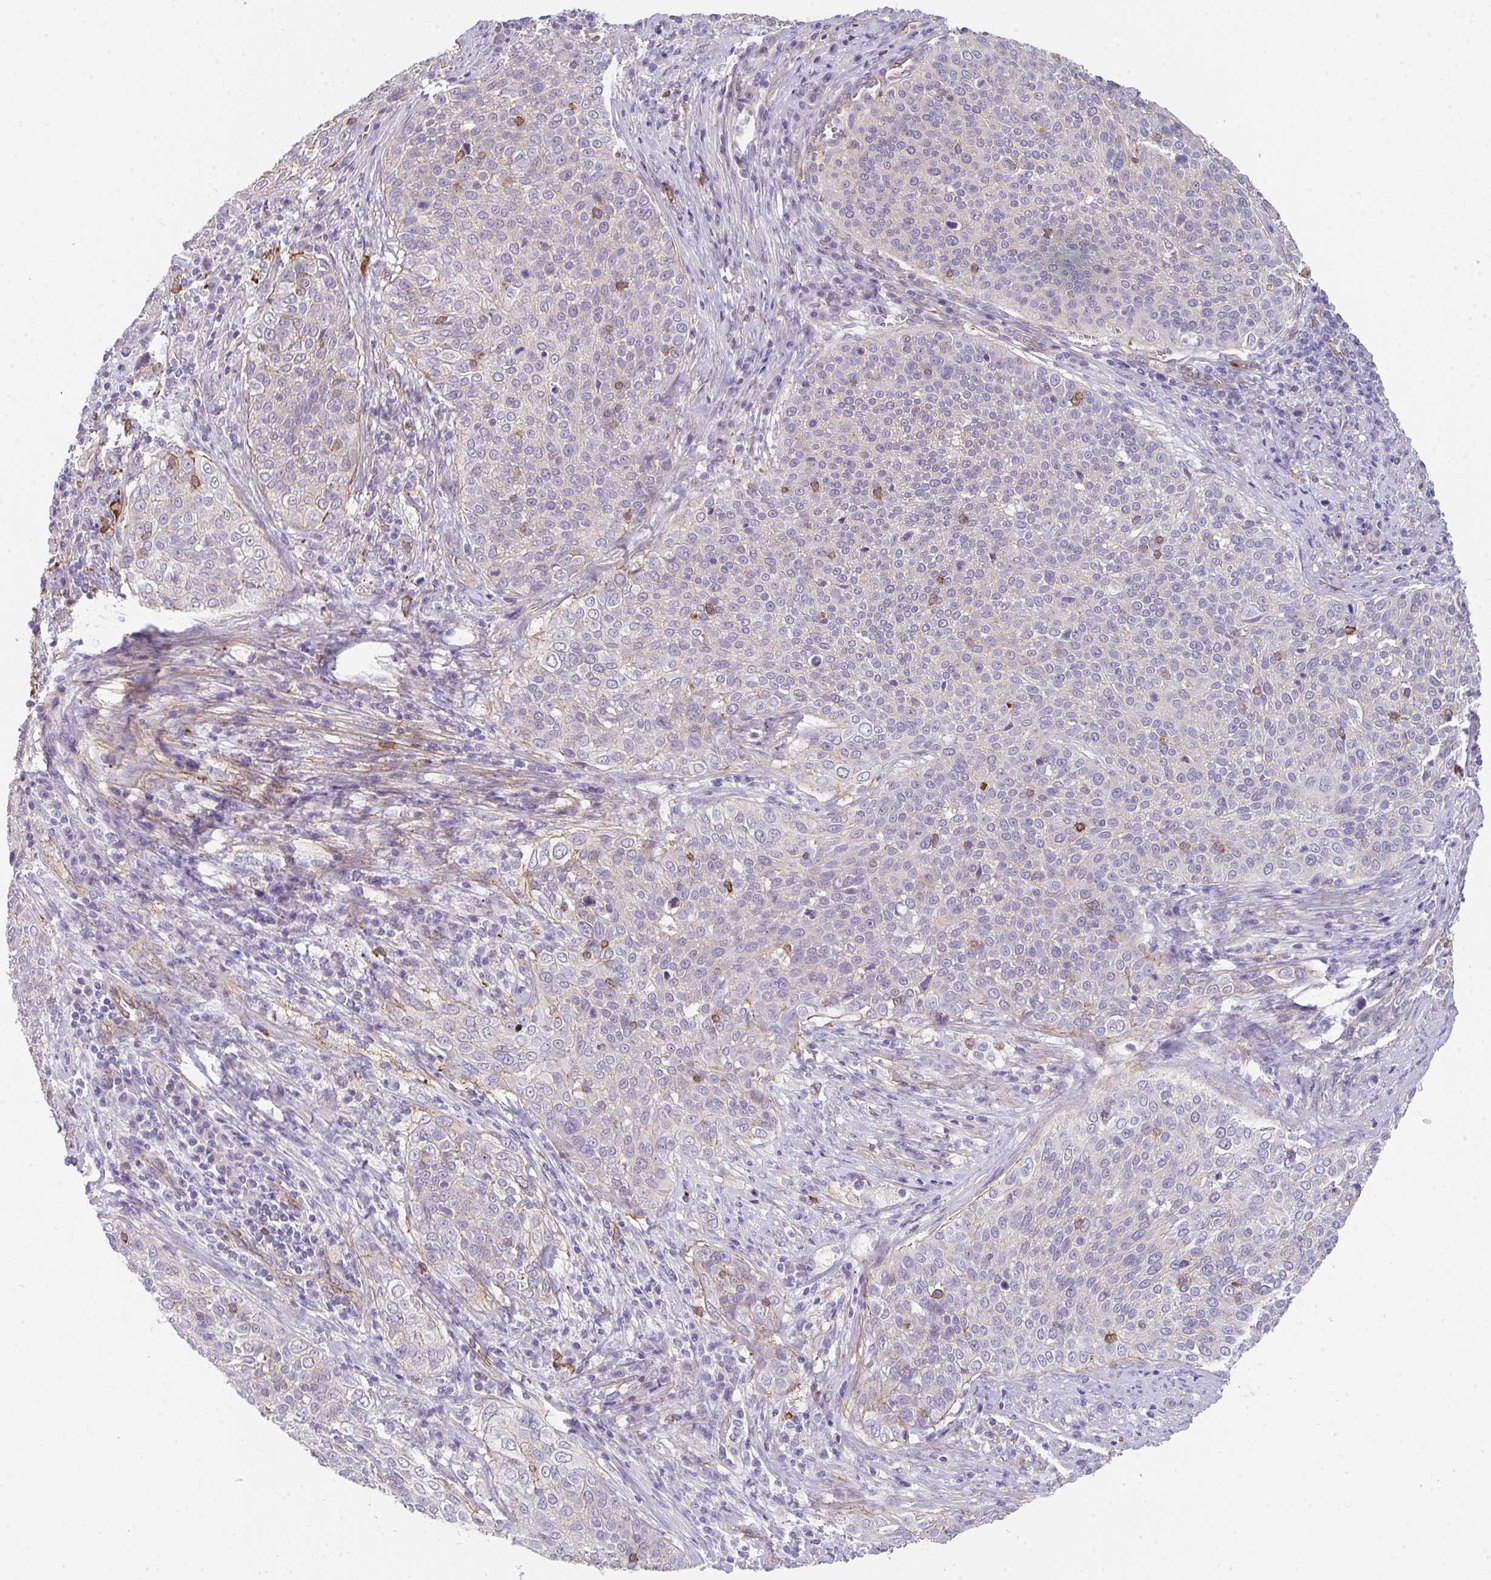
{"staining": {"intensity": "weak", "quantity": "<25%", "location": "cytoplasmic/membranous"}, "tissue": "cervical cancer", "cell_type": "Tumor cells", "image_type": "cancer", "snomed": [{"axis": "morphology", "description": "Squamous cell carcinoma, NOS"}, {"axis": "topography", "description": "Cervix"}], "caption": "Image shows no protein staining in tumor cells of squamous cell carcinoma (cervical) tissue. (IHC, brightfield microscopy, high magnification).", "gene": "DBN1", "patient": {"sex": "female", "age": 31}}